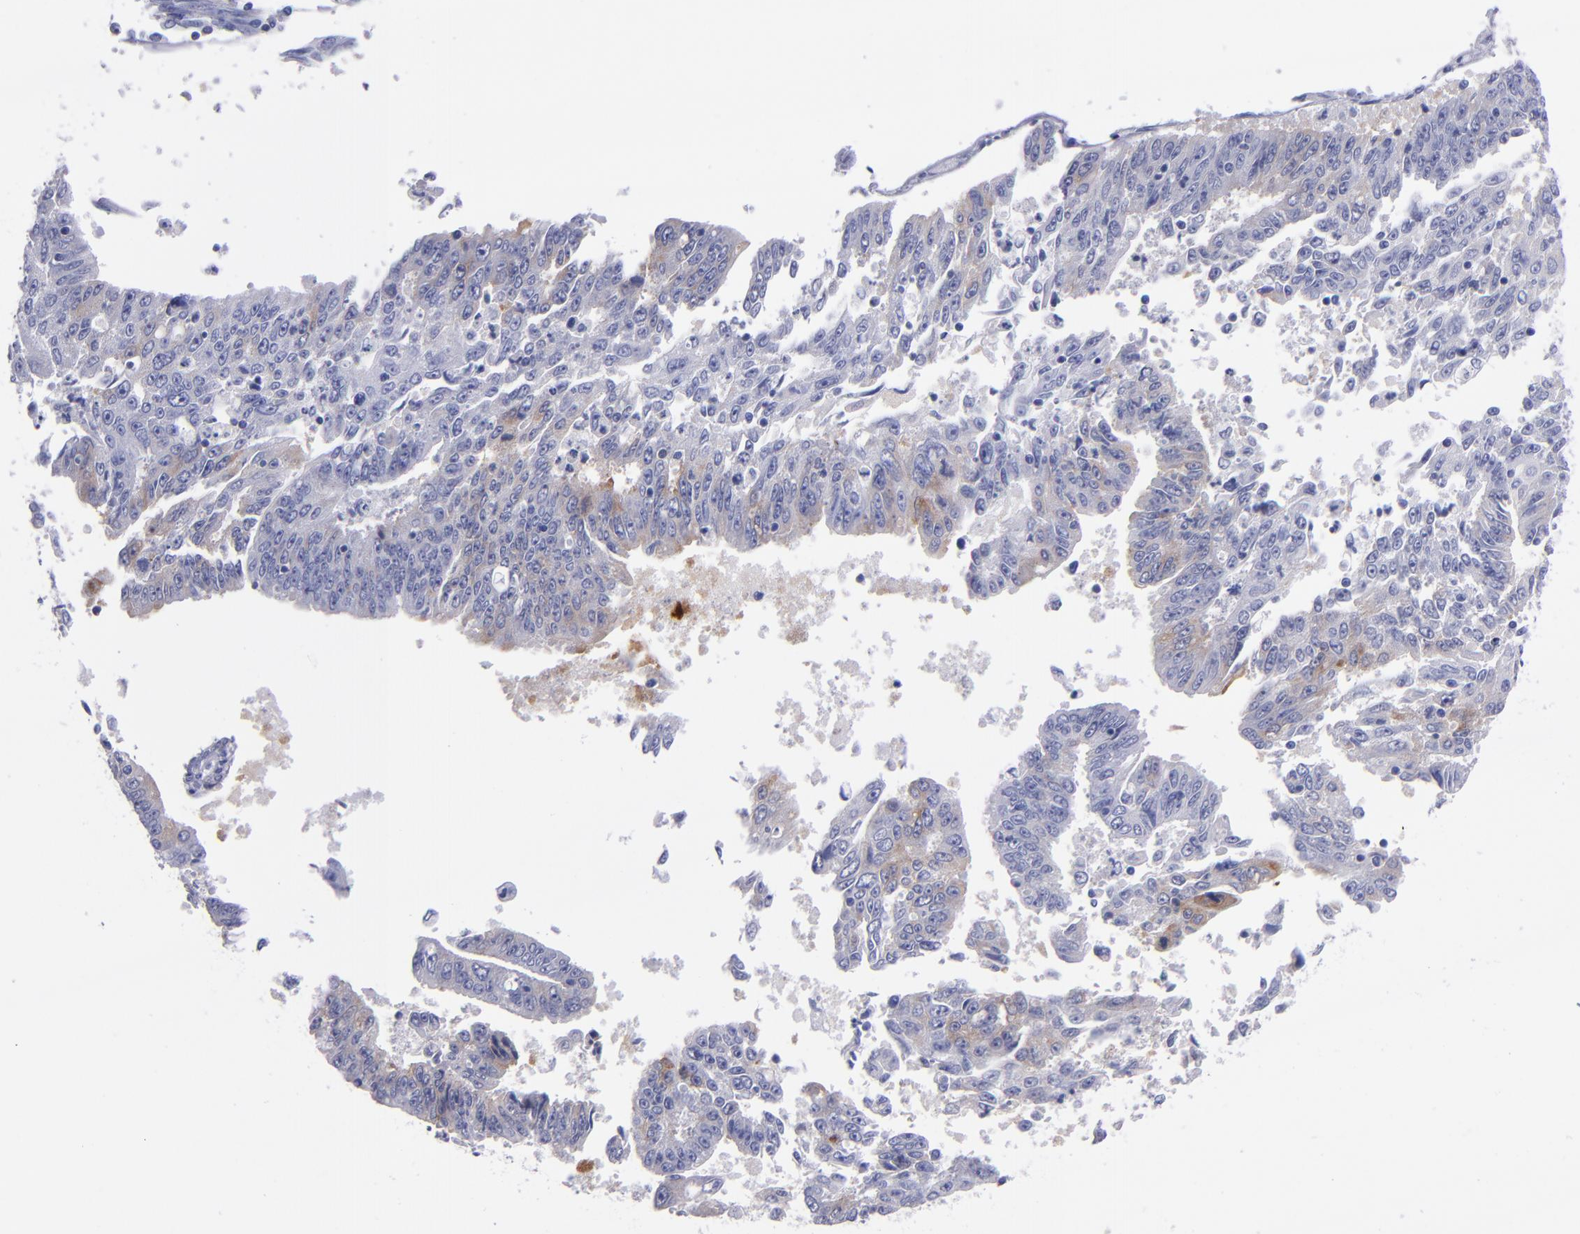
{"staining": {"intensity": "moderate", "quantity": "25%-75%", "location": "cytoplasmic/membranous"}, "tissue": "endometrial cancer", "cell_type": "Tumor cells", "image_type": "cancer", "snomed": [{"axis": "morphology", "description": "Adenocarcinoma, NOS"}, {"axis": "topography", "description": "Endometrium"}], "caption": "Adenocarcinoma (endometrial) was stained to show a protein in brown. There is medium levels of moderate cytoplasmic/membranous positivity in approximately 25%-75% of tumor cells.", "gene": "SV2A", "patient": {"sex": "female", "age": 42}}